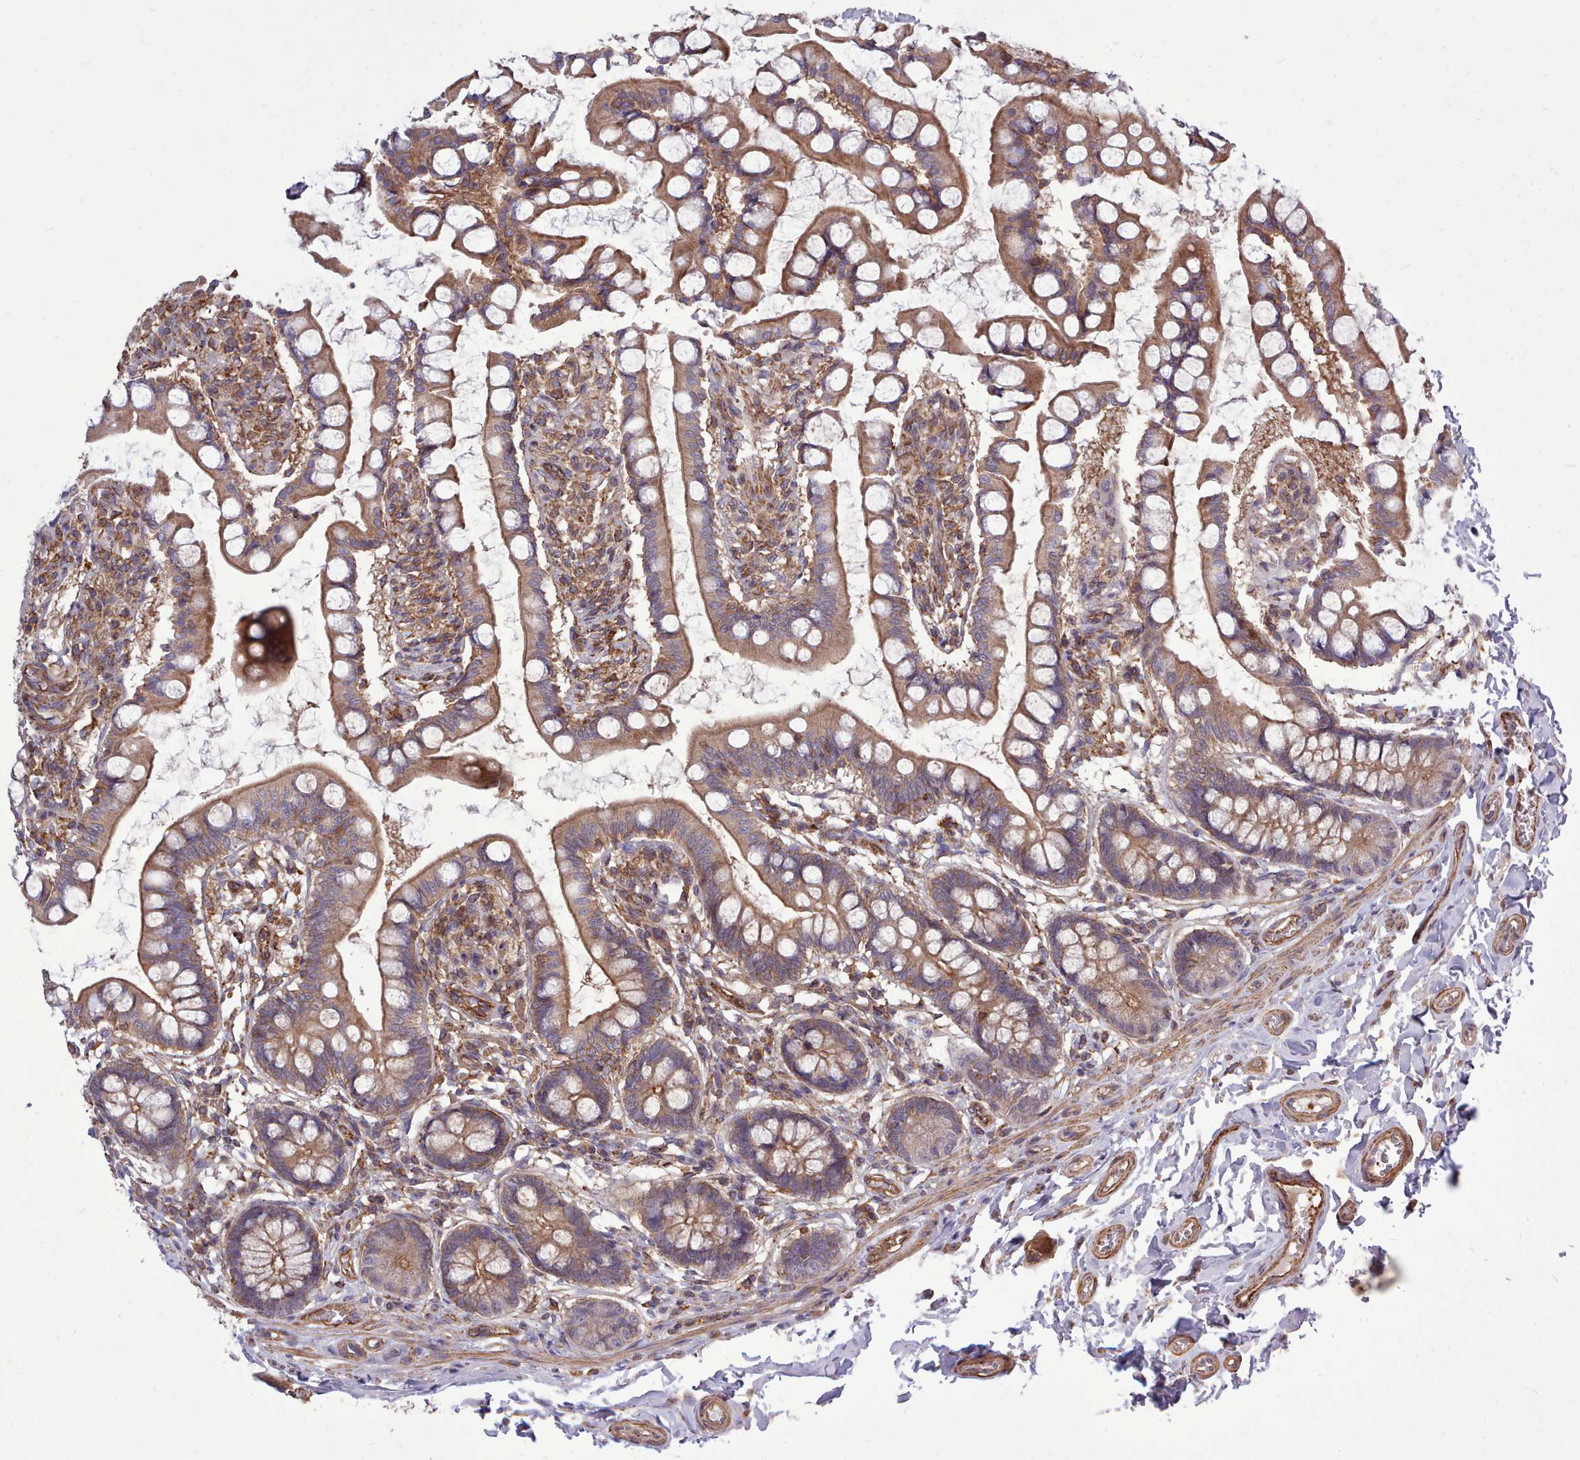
{"staining": {"intensity": "moderate", "quantity": ">75%", "location": "cytoplasmic/membranous"}, "tissue": "small intestine", "cell_type": "Glandular cells", "image_type": "normal", "snomed": [{"axis": "morphology", "description": "Normal tissue, NOS"}, {"axis": "topography", "description": "Small intestine"}], "caption": "Glandular cells demonstrate medium levels of moderate cytoplasmic/membranous expression in approximately >75% of cells in benign small intestine.", "gene": "STUB1", "patient": {"sex": "male", "age": 52}}